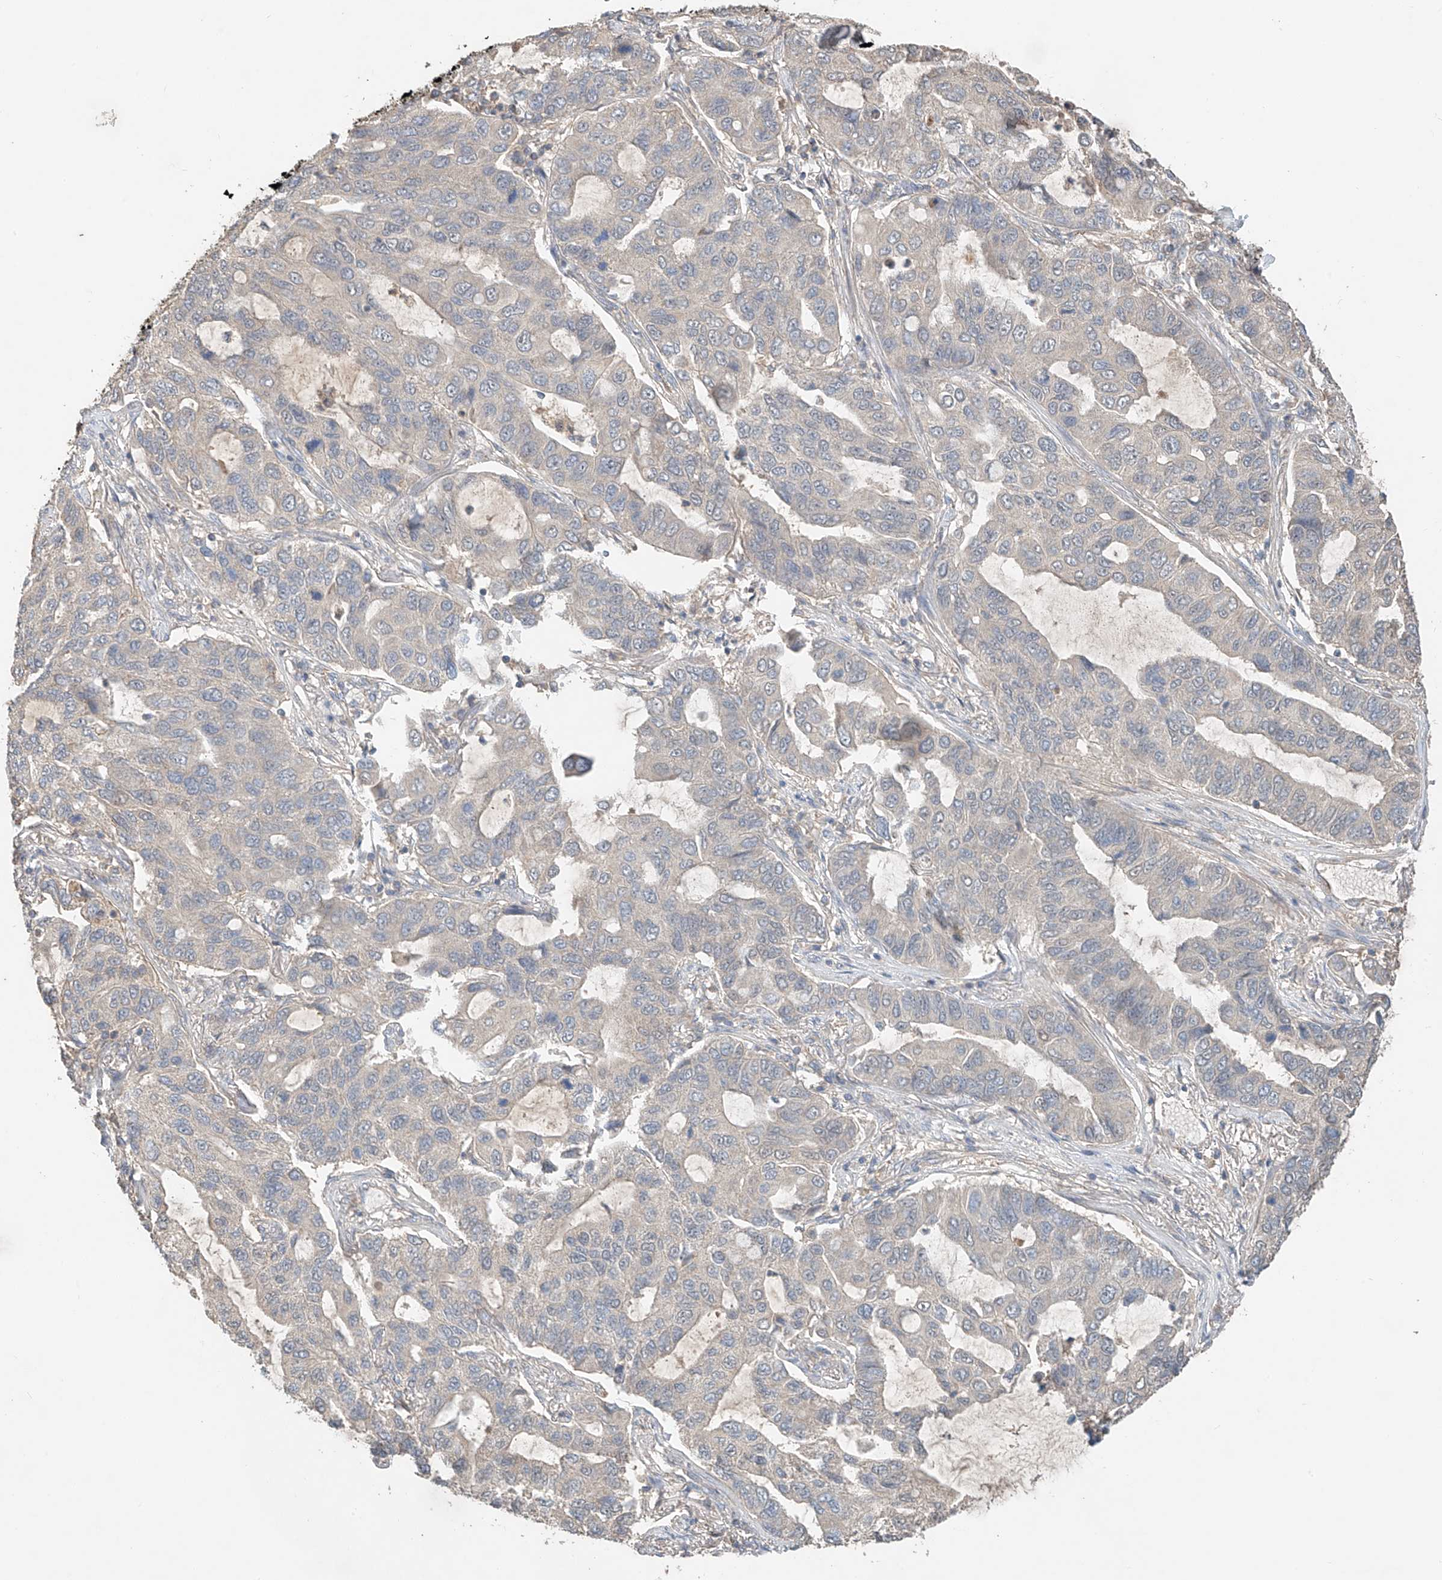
{"staining": {"intensity": "negative", "quantity": "none", "location": "none"}, "tissue": "lung cancer", "cell_type": "Tumor cells", "image_type": "cancer", "snomed": [{"axis": "morphology", "description": "Adenocarcinoma, NOS"}, {"axis": "topography", "description": "Lung"}], "caption": "Immunohistochemistry image of human adenocarcinoma (lung) stained for a protein (brown), which displays no staining in tumor cells.", "gene": "GNB1L", "patient": {"sex": "male", "age": 64}}